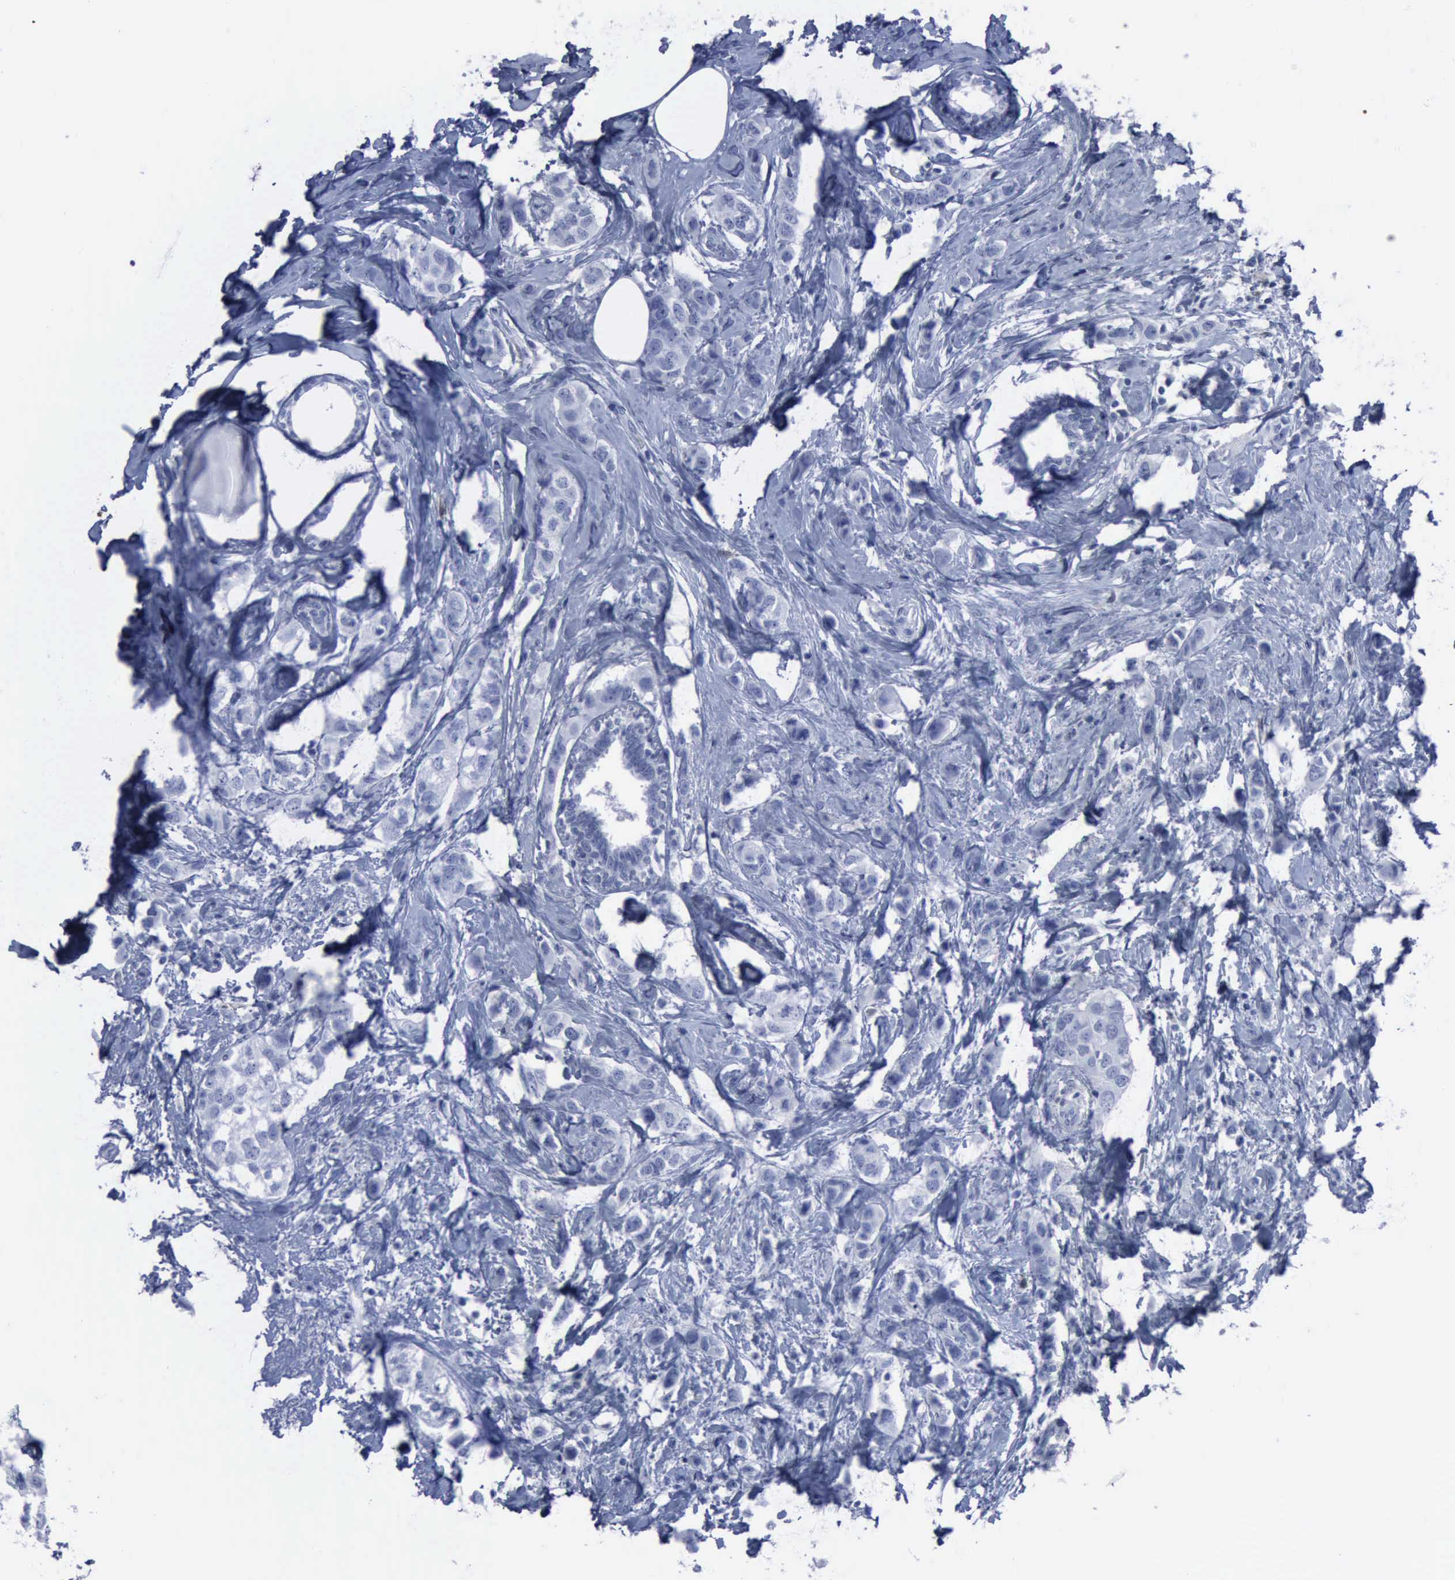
{"staining": {"intensity": "negative", "quantity": "none", "location": "none"}, "tissue": "breast cancer", "cell_type": "Tumor cells", "image_type": "cancer", "snomed": [{"axis": "morphology", "description": "Normal tissue, NOS"}, {"axis": "morphology", "description": "Duct carcinoma"}, {"axis": "topography", "description": "Breast"}], "caption": "The photomicrograph displays no staining of tumor cells in breast cancer (infiltrating ductal carcinoma).", "gene": "CSTA", "patient": {"sex": "female", "age": 50}}